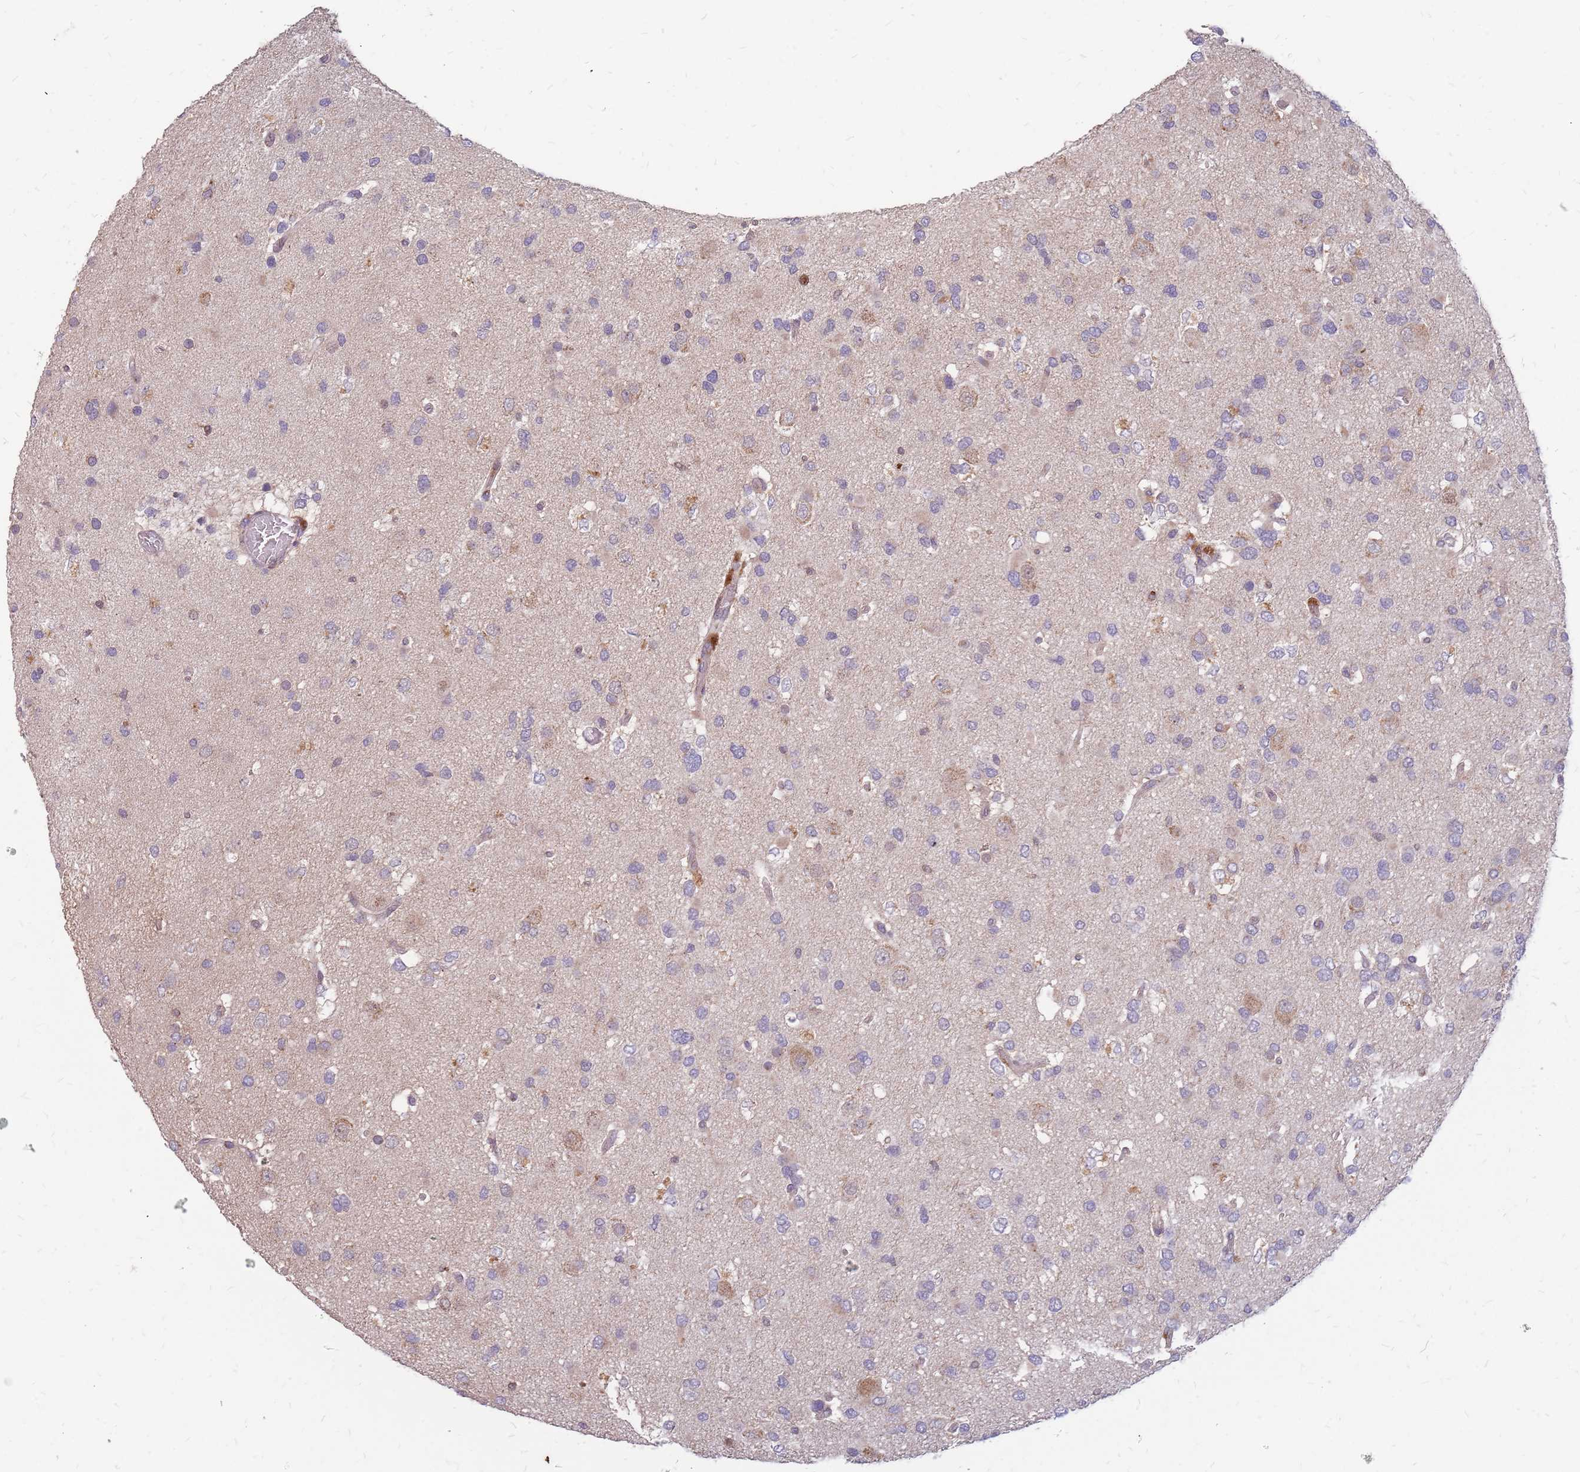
{"staining": {"intensity": "negative", "quantity": "none", "location": "none"}, "tissue": "glioma", "cell_type": "Tumor cells", "image_type": "cancer", "snomed": [{"axis": "morphology", "description": "Glioma, malignant, High grade"}, {"axis": "topography", "description": "Brain"}], "caption": "Histopathology image shows no protein expression in tumor cells of glioma tissue.", "gene": "NME4", "patient": {"sex": "male", "age": 53}}